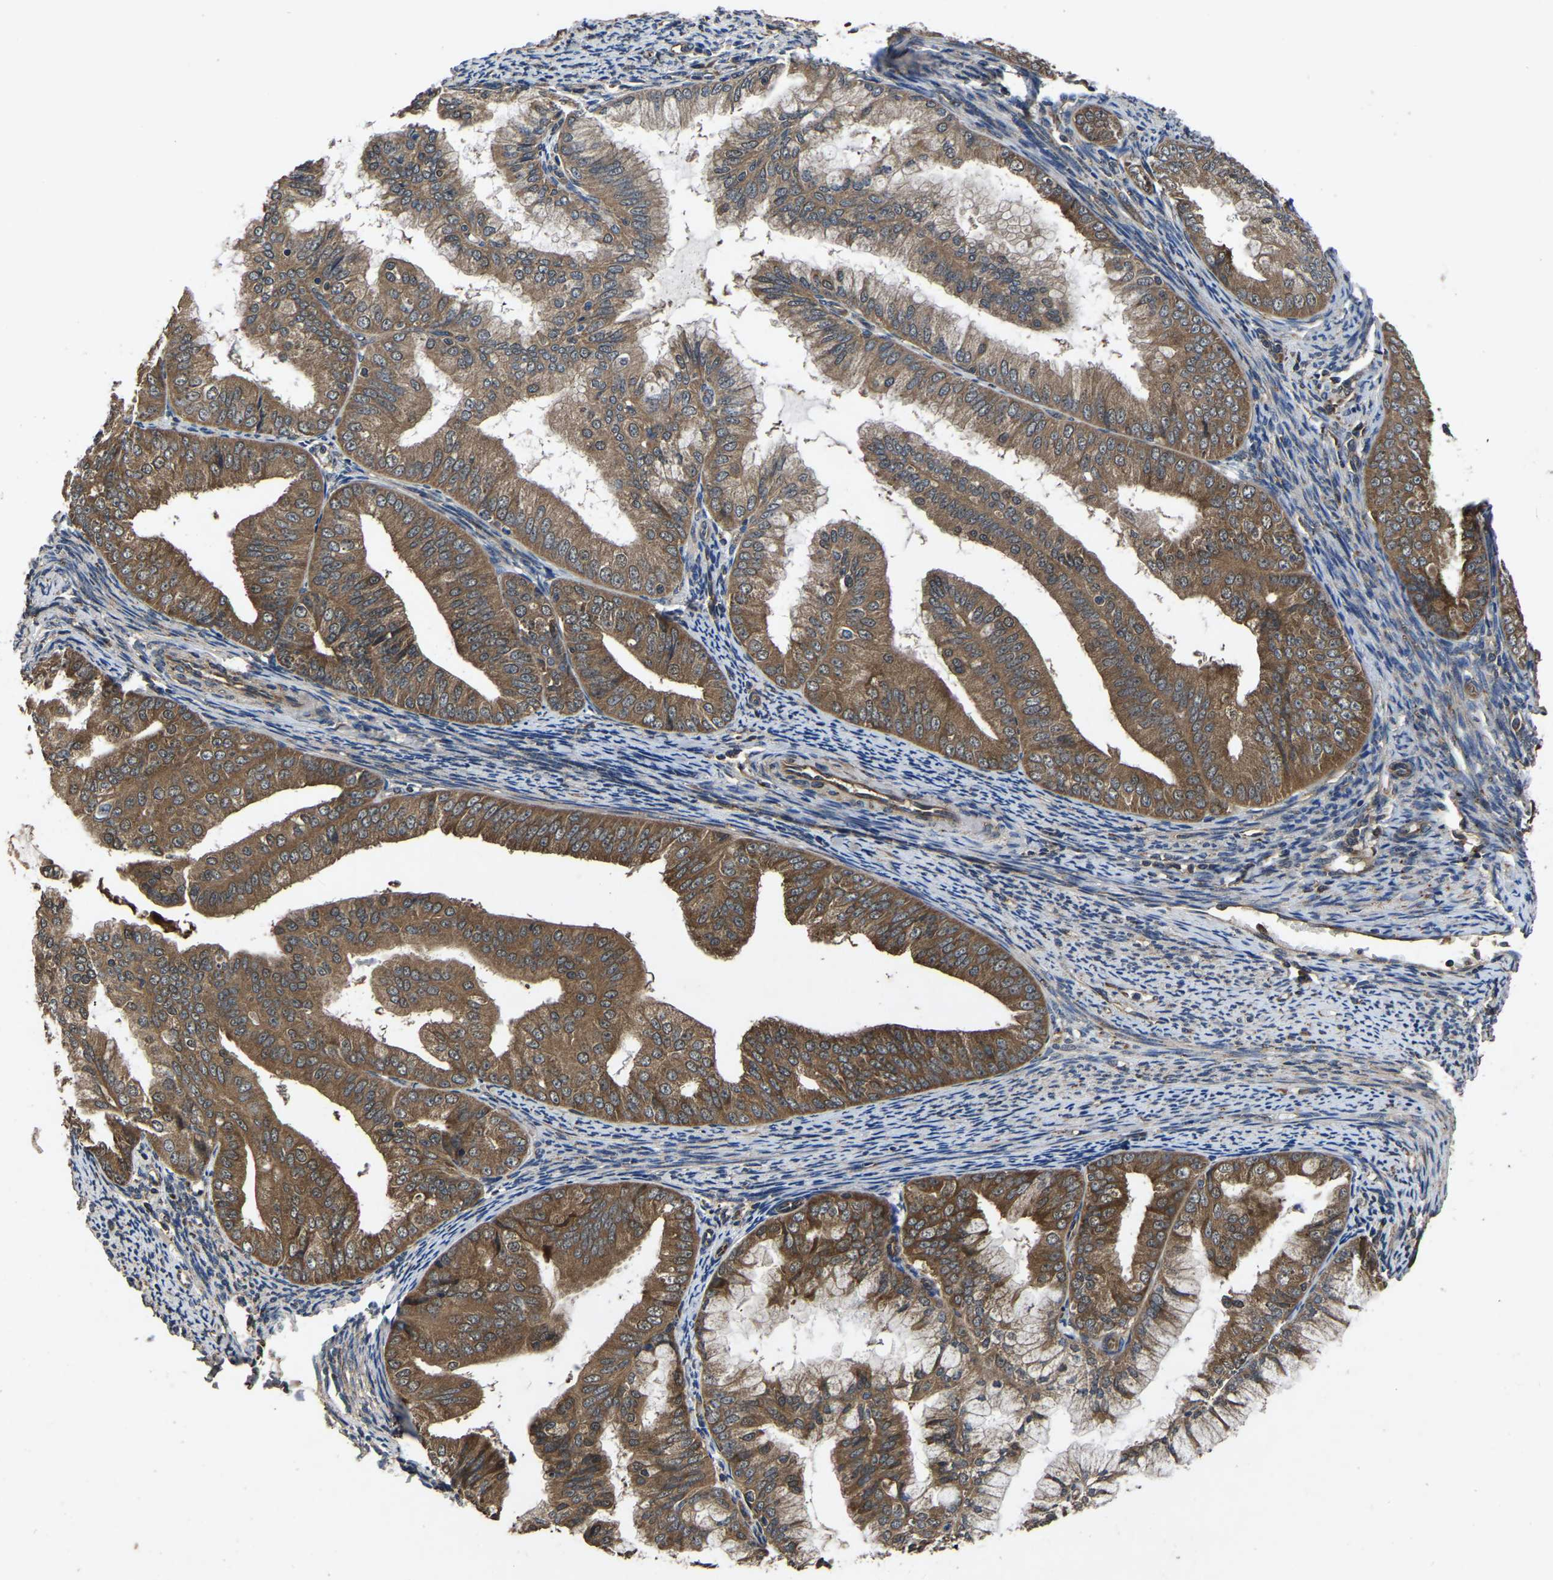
{"staining": {"intensity": "moderate", "quantity": ">75%", "location": "cytoplasmic/membranous"}, "tissue": "endometrial cancer", "cell_type": "Tumor cells", "image_type": "cancer", "snomed": [{"axis": "morphology", "description": "Adenocarcinoma, NOS"}, {"axis": "topography", "description": "Endometrium"}], "caption": "Endometrial adenocarcinoma stained with DAB immunohistochemistry (IHC) shows medium levels of moderate cytoplasmic/membranous staining in about >75% of tumor cells.", "gene": "CRYZL1", "patient": {"sex": "female", "age": 63}}